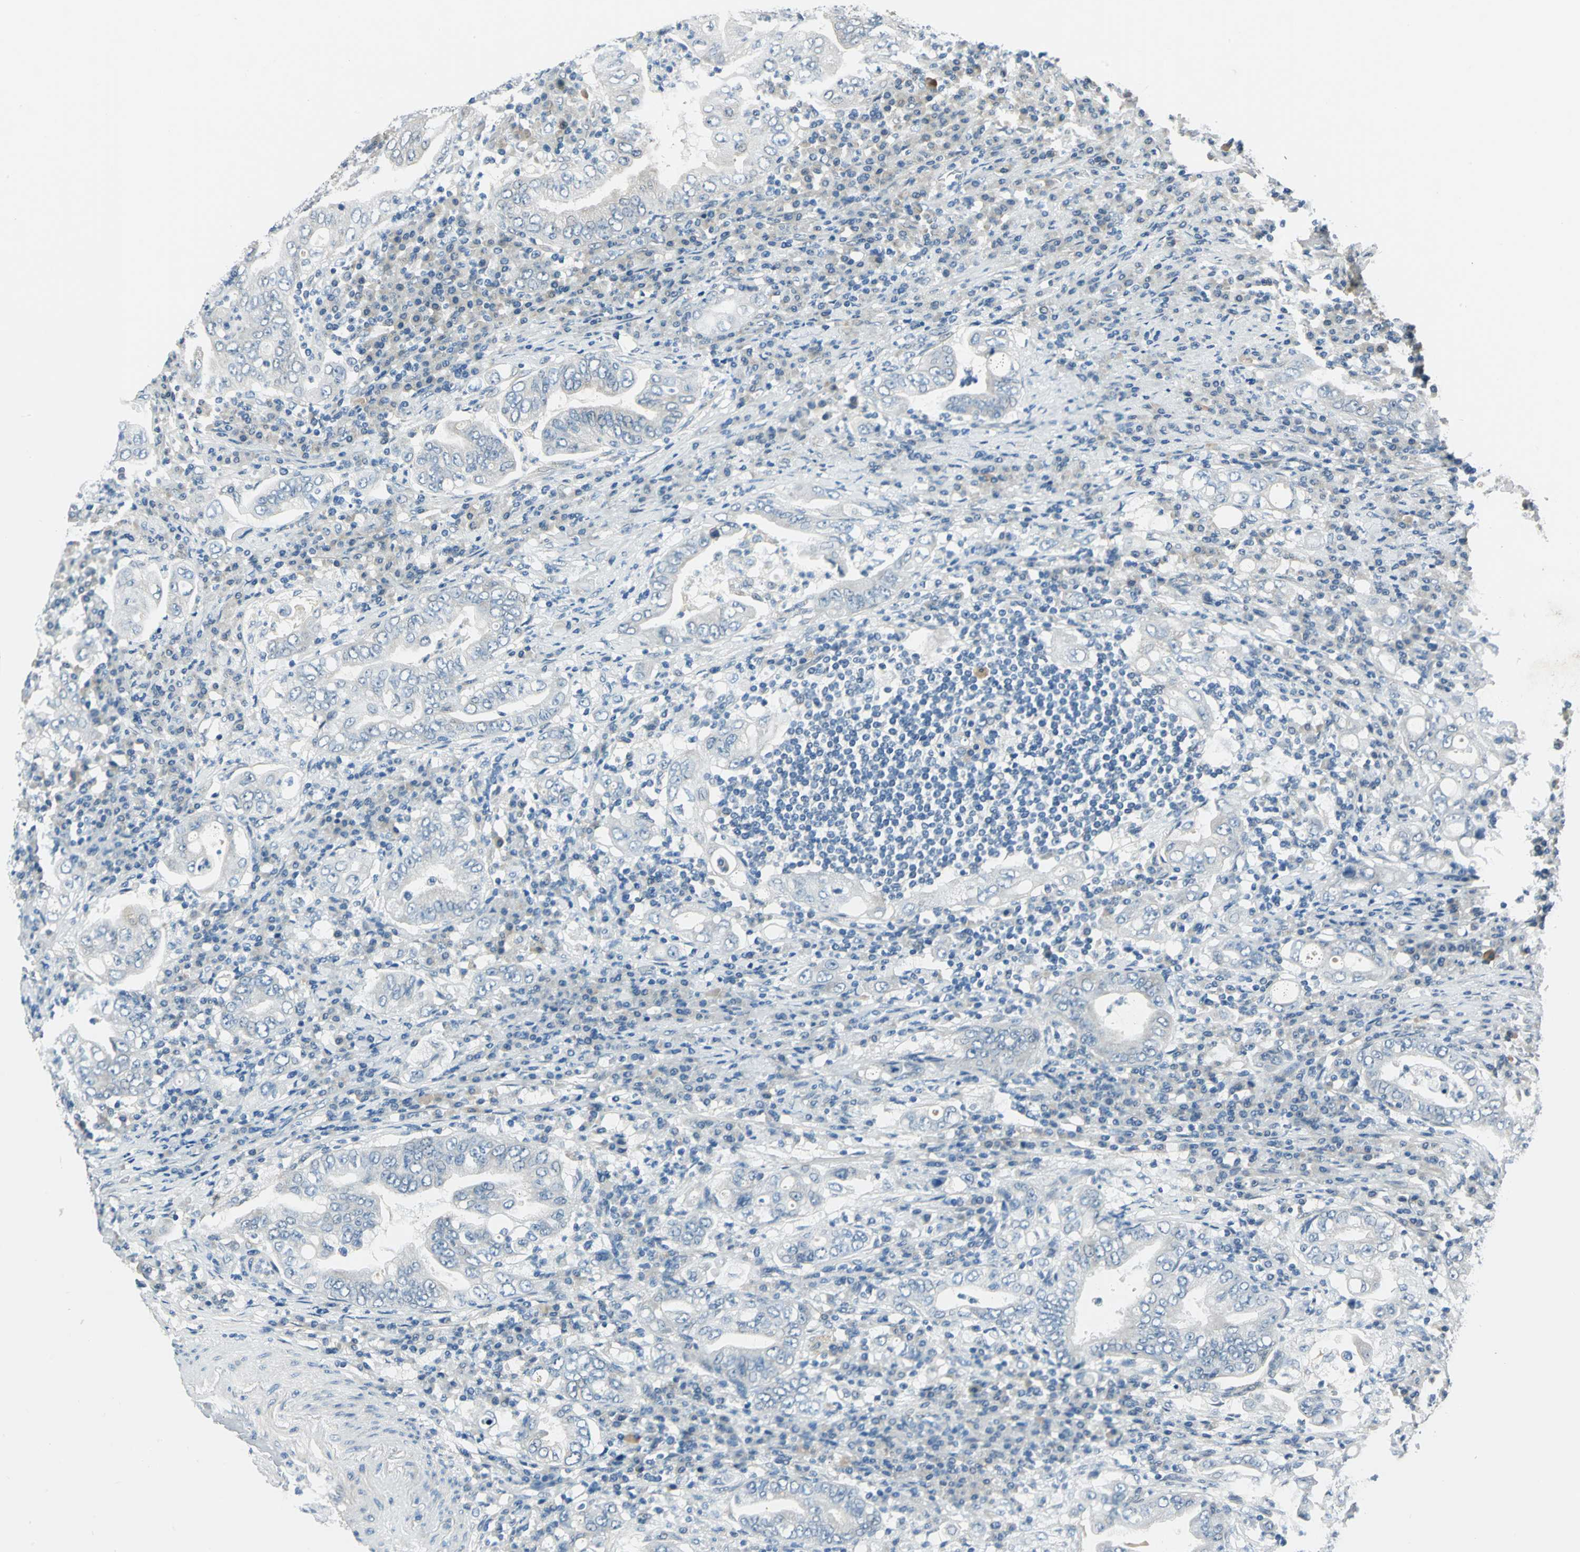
{"staining": {"intensity": "negative", "quantity": "none", "location": "none"}, "tissue": "stomach cancer", "cell_type": "Tumor cells", "image_type": "cancer", "snomed": [{"axis": "morphology", "description": "Normal tissue, NOS"}, {"axis": "morphology", "description": "Adenocarcinoma, NOS"}, {"axis": "topography", "description": "Esophagus"}, {"axis": "topography", "description": "Stomach, upper"}, {"axis": "topography", "description": "Peripheral nerve tissue"}], "caption": "Tumor cells show no significant expression in stomach cancer.", "gene": "CDC42EP1", "patient": {"sex": "male", "age": 62}}